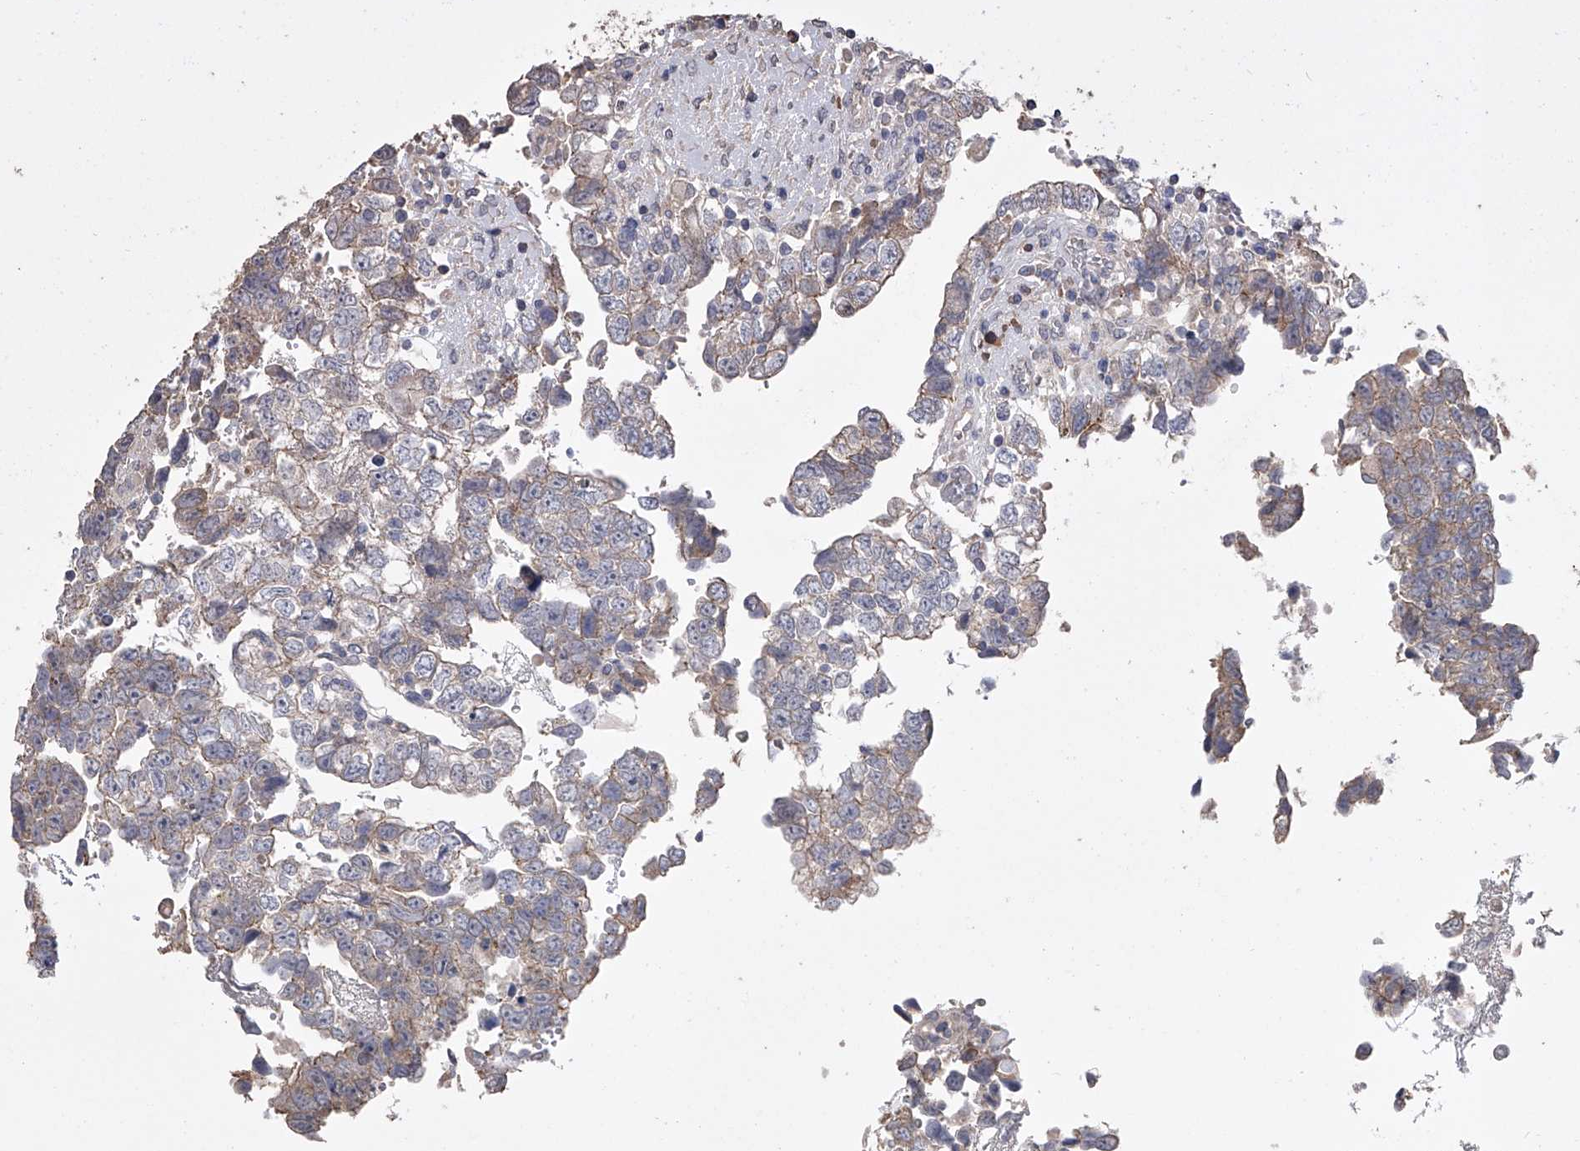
{"staining": {"intensity": "negative", "quantity": "none", "location": "none"}, "tissue": "testis cancer", "cell_type": "Tumor cells", "image_type": "cancer", "snomed": [{"axis": "morphology", "description": "Carcinoma, Embryonal, NOS"}, {"axis": "topography", "description": "Testis"}], "caption": "Testis embryonal carcinoma was stained to show a protein in brown. There is no significant staining in tumor cells.", "gene": "ZNF343", "patient": {"sex": "male", "age": 37}}